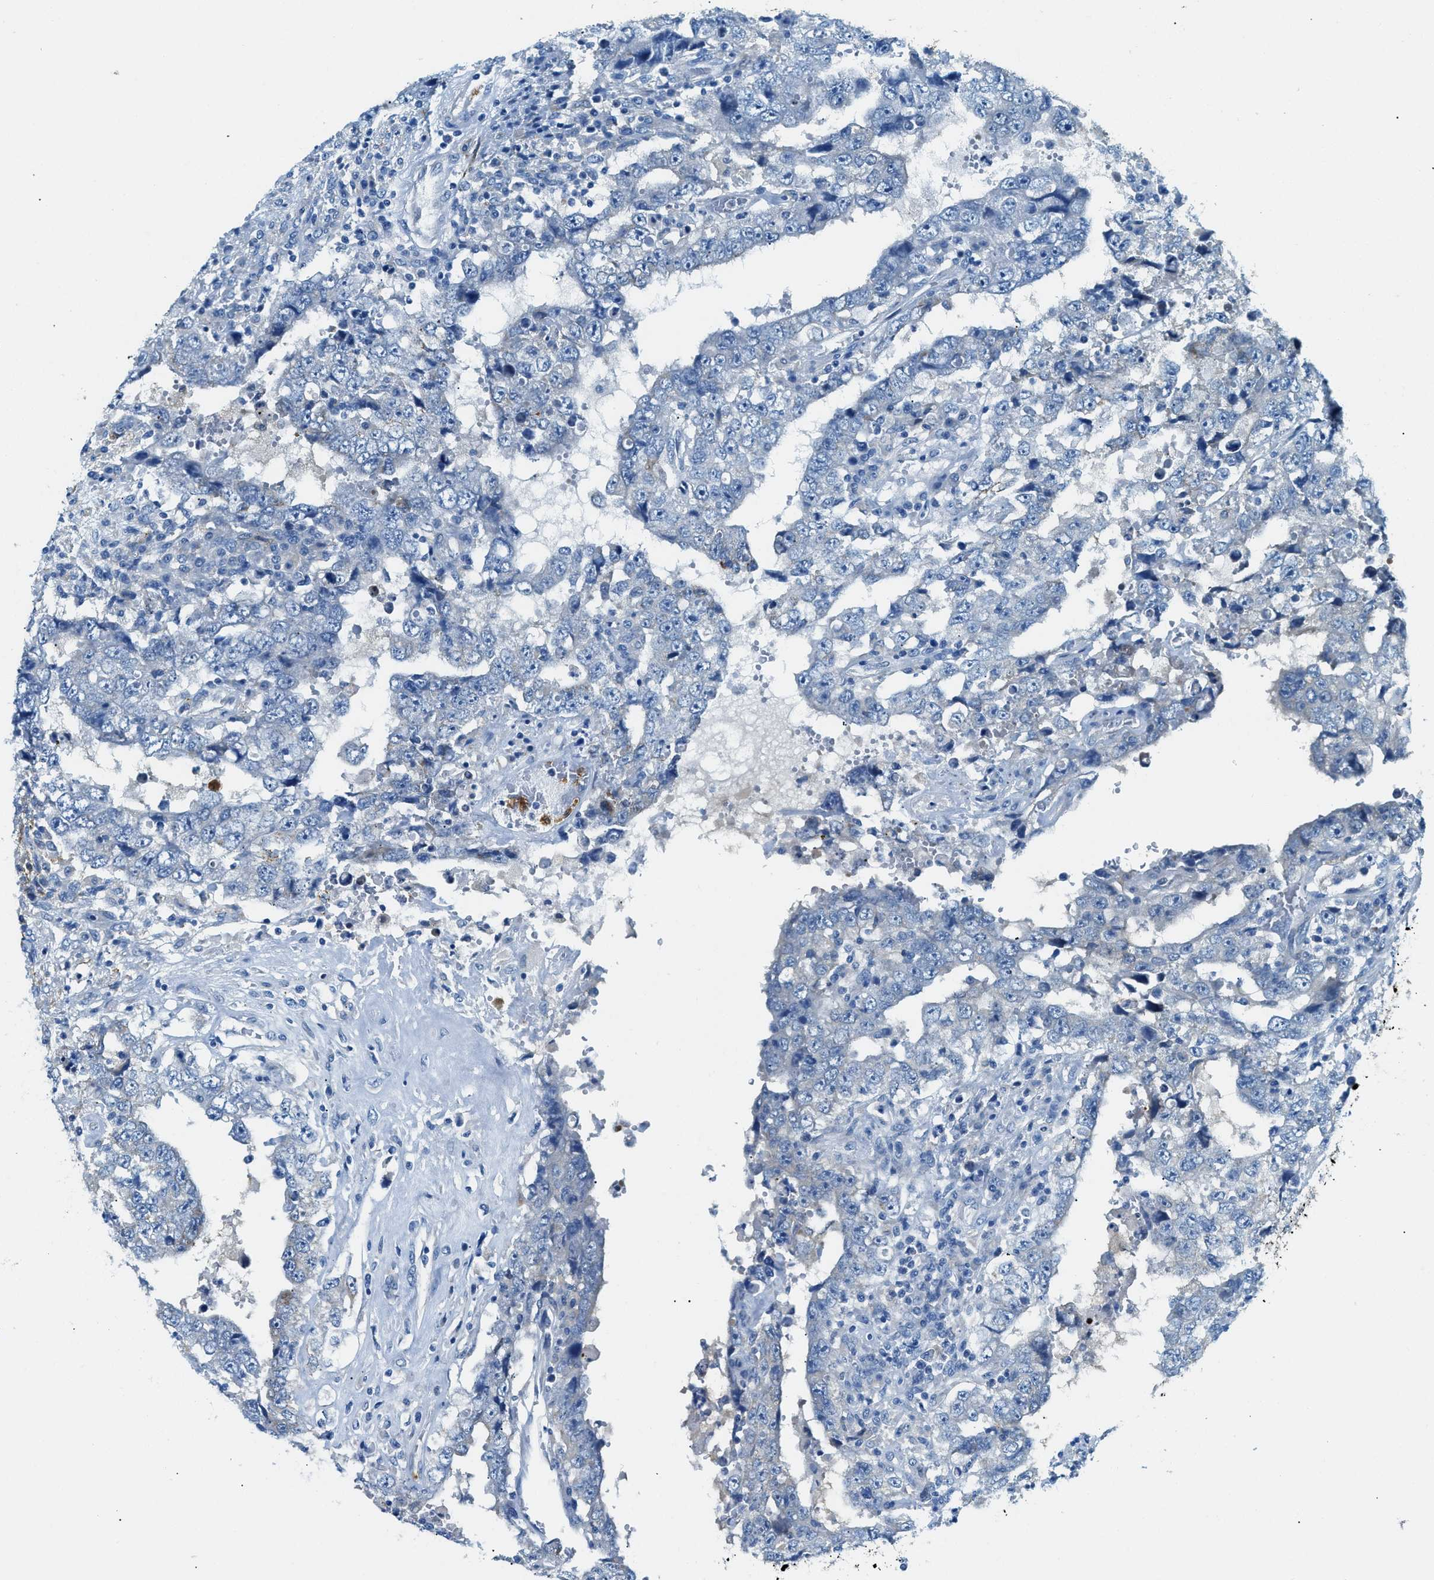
{"staining": {"intensity": "negative", "quantity": "none", "location": "none"}, "tissue": "testis cancer", "cell_type": "Tumor cells", "image_type": "cancer", "snomed": [{"axis": "morphology", "description": "Carcinoma, Embryonal, NOS"}, {"axis": "topography", "description": "Testis"}], "caption": "A histopathology image of human testis cancer is negative for staining in tumor cells.", "gene": "ZDHHC13", "patient": {"sex": "male", "age": 26}}